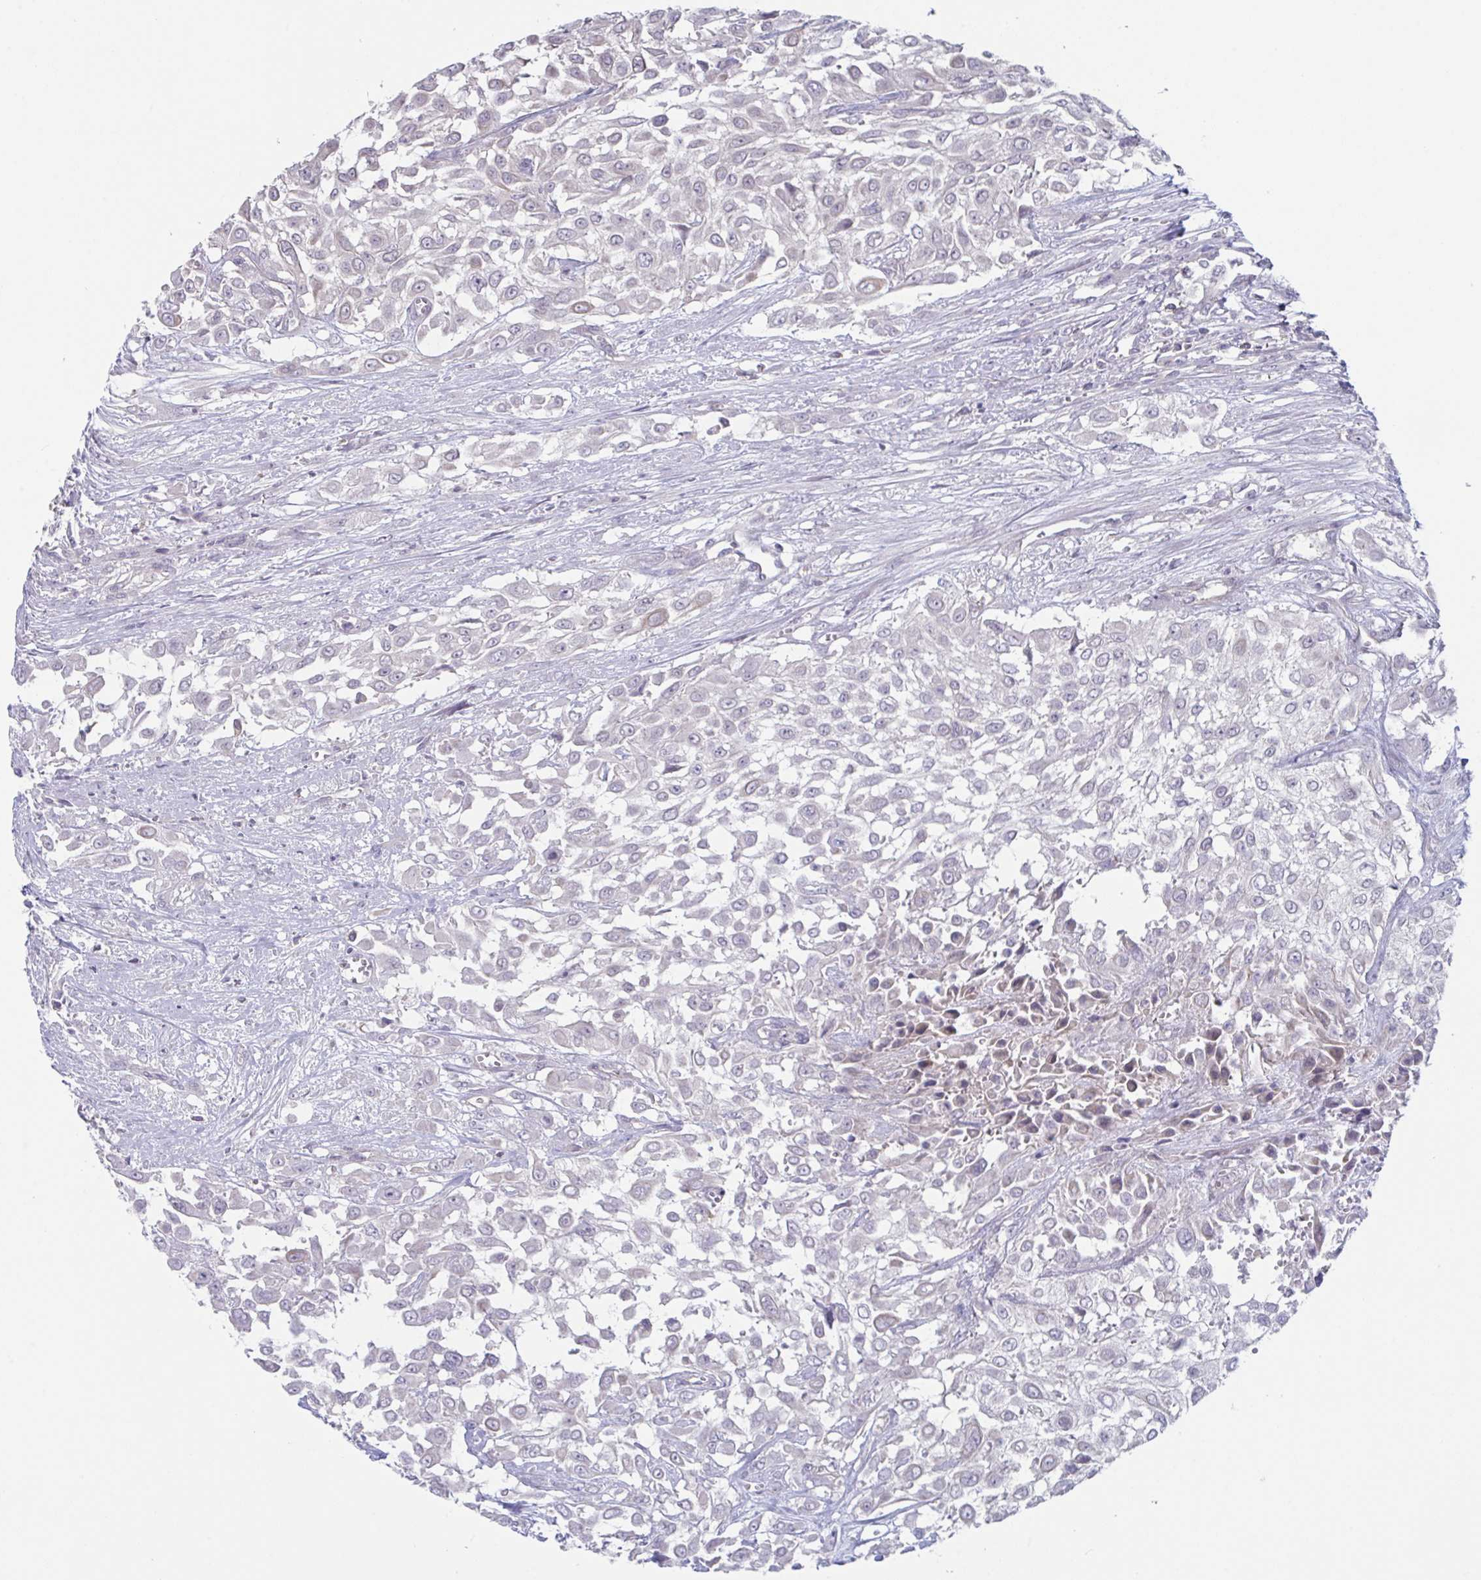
{"staining": {"intensity": "negative", "quantity": "none", "location": "none"}, "tissue": "urothelial cancer", "cell_type": "Tumor cells", "image_type": "cancer", "snomed": [{"axis": "morphology", "description": "Urothelial carcinoma, High grade"}, {"axis": "topography", "description": "Urinary bladder"}], "caption": "The immunohistochemistry image has no significant expression in tumor cells of urothelial cancer tissue.", "gene": "STK26", "patient": {"sex": "male", "age": 57}}